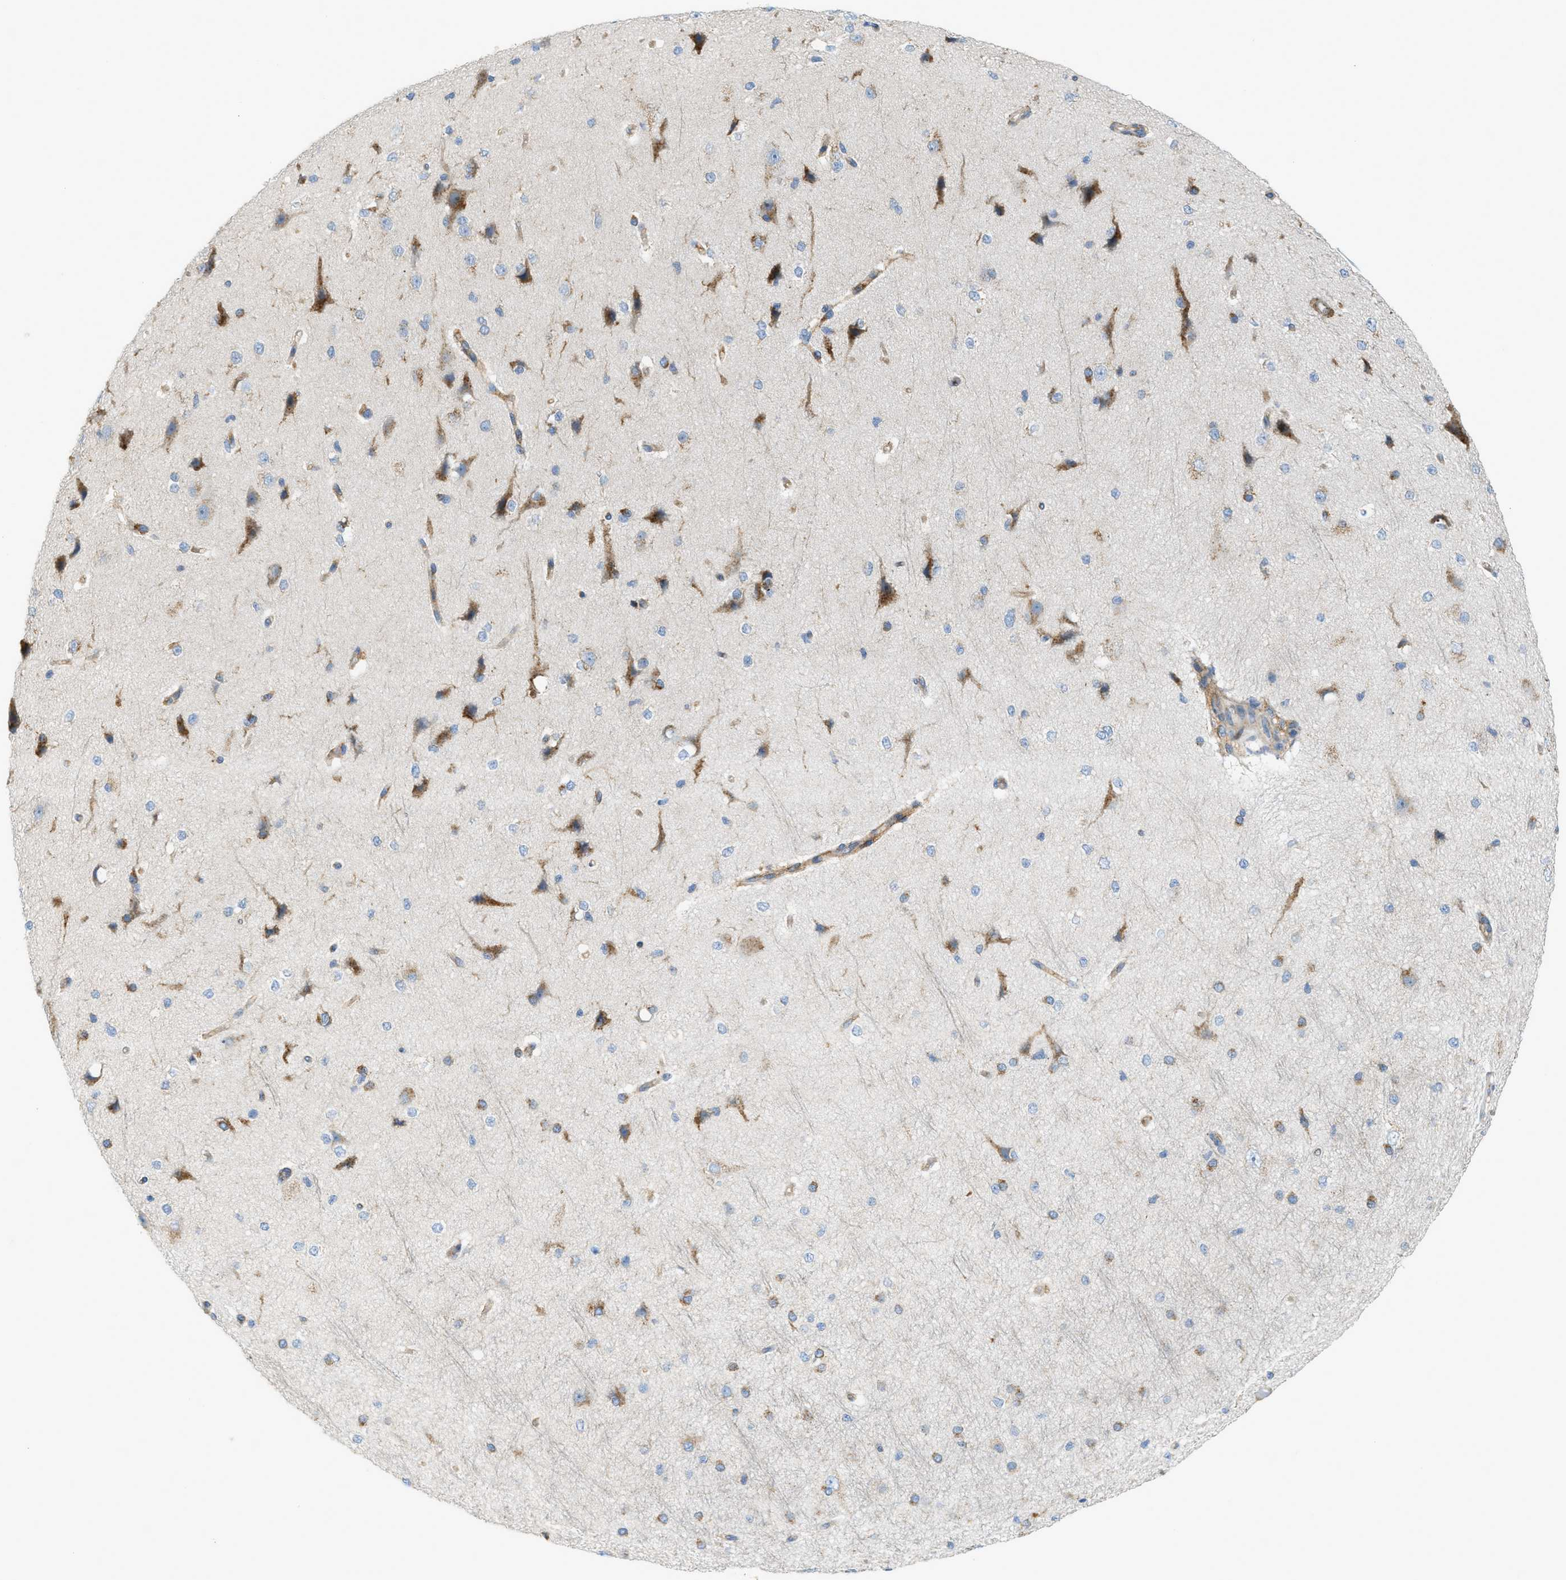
{"staining": {"intensity": "weak", "quantity": "25%-75%", "location": "cytoplasmic/membranous"}, "tissue": "cerebral cortex", "cell_type": "Endothelial cells", "image_type": "normal", "snomed": [{"axis": "morphology", "description": "Normal tissue, NOS"}, {"axis": "morphology", "description": "Developmental malformation"}, {"axis": "topography", "description": "Cerebral cortex"}], "caption": "Protein expression analysis of benign human cerebral cortex reveals weak cytoplasmic/membranous staining in about 25%-75% of endothelial cells.", "gene": "LMBRD1", "patient": {"sex": "female", "age": 30}}